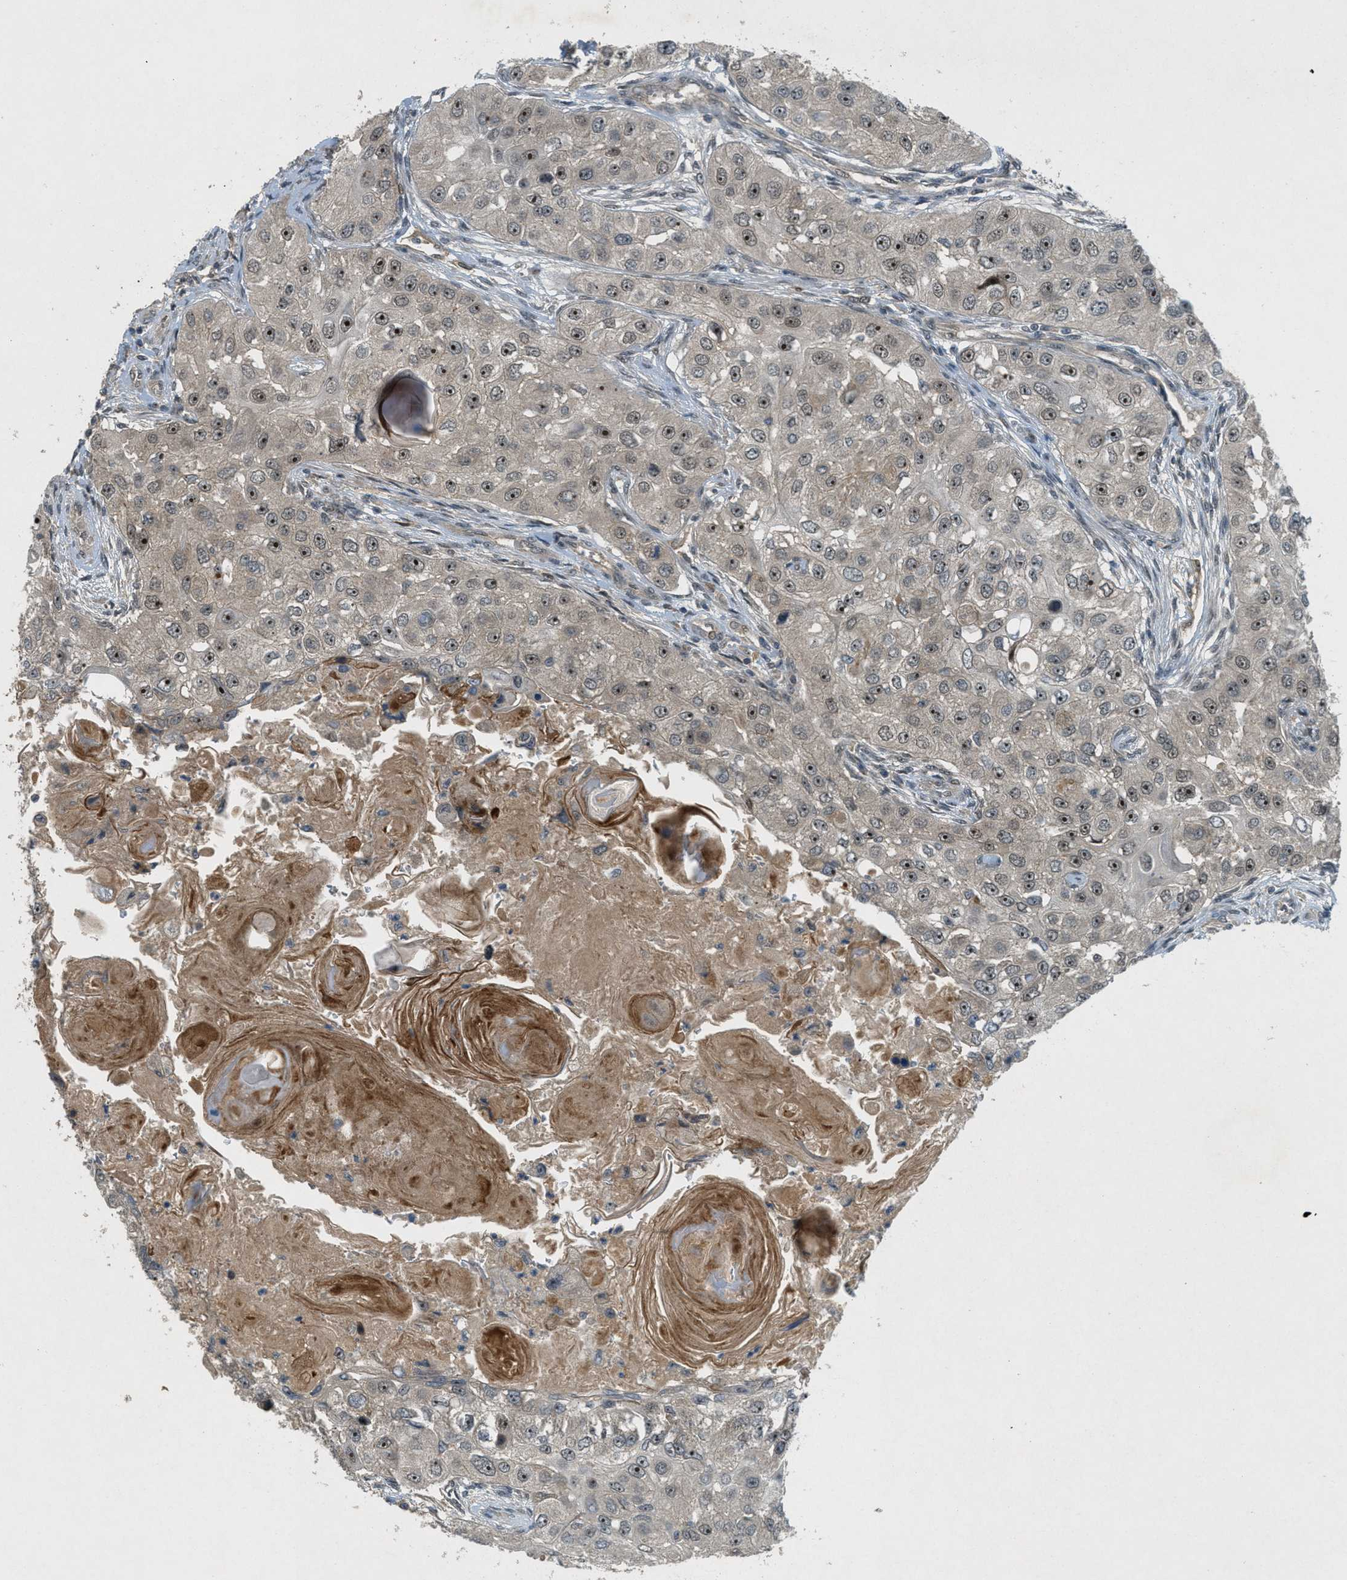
{"staining": {"intensity": "moderate", "quantity": "25%-75%", "location": "nuclear"}, "tissue": "head and neck cancer", "cell_type": "Tumor cells", "image_type": "cancer", "snomed": [{"axis": "morphology", "description": "Normal tissue, NOS"}, {"axis": "morphology", "description": "Squamous cell carcinoma, NOS"}, {"axis": "topography", "description": "Skeletal muscle"}, {"axis": "topography", "description": "Head-Neck"}], "caption": "Head and neck cancer (squamous cell carcinoma) stained with a brown dye shows moderate nuclear positive staining in about 25%-75% of tumor cells.", "gene": "STK11", "patient": {"sex": "male", "age": 51}}